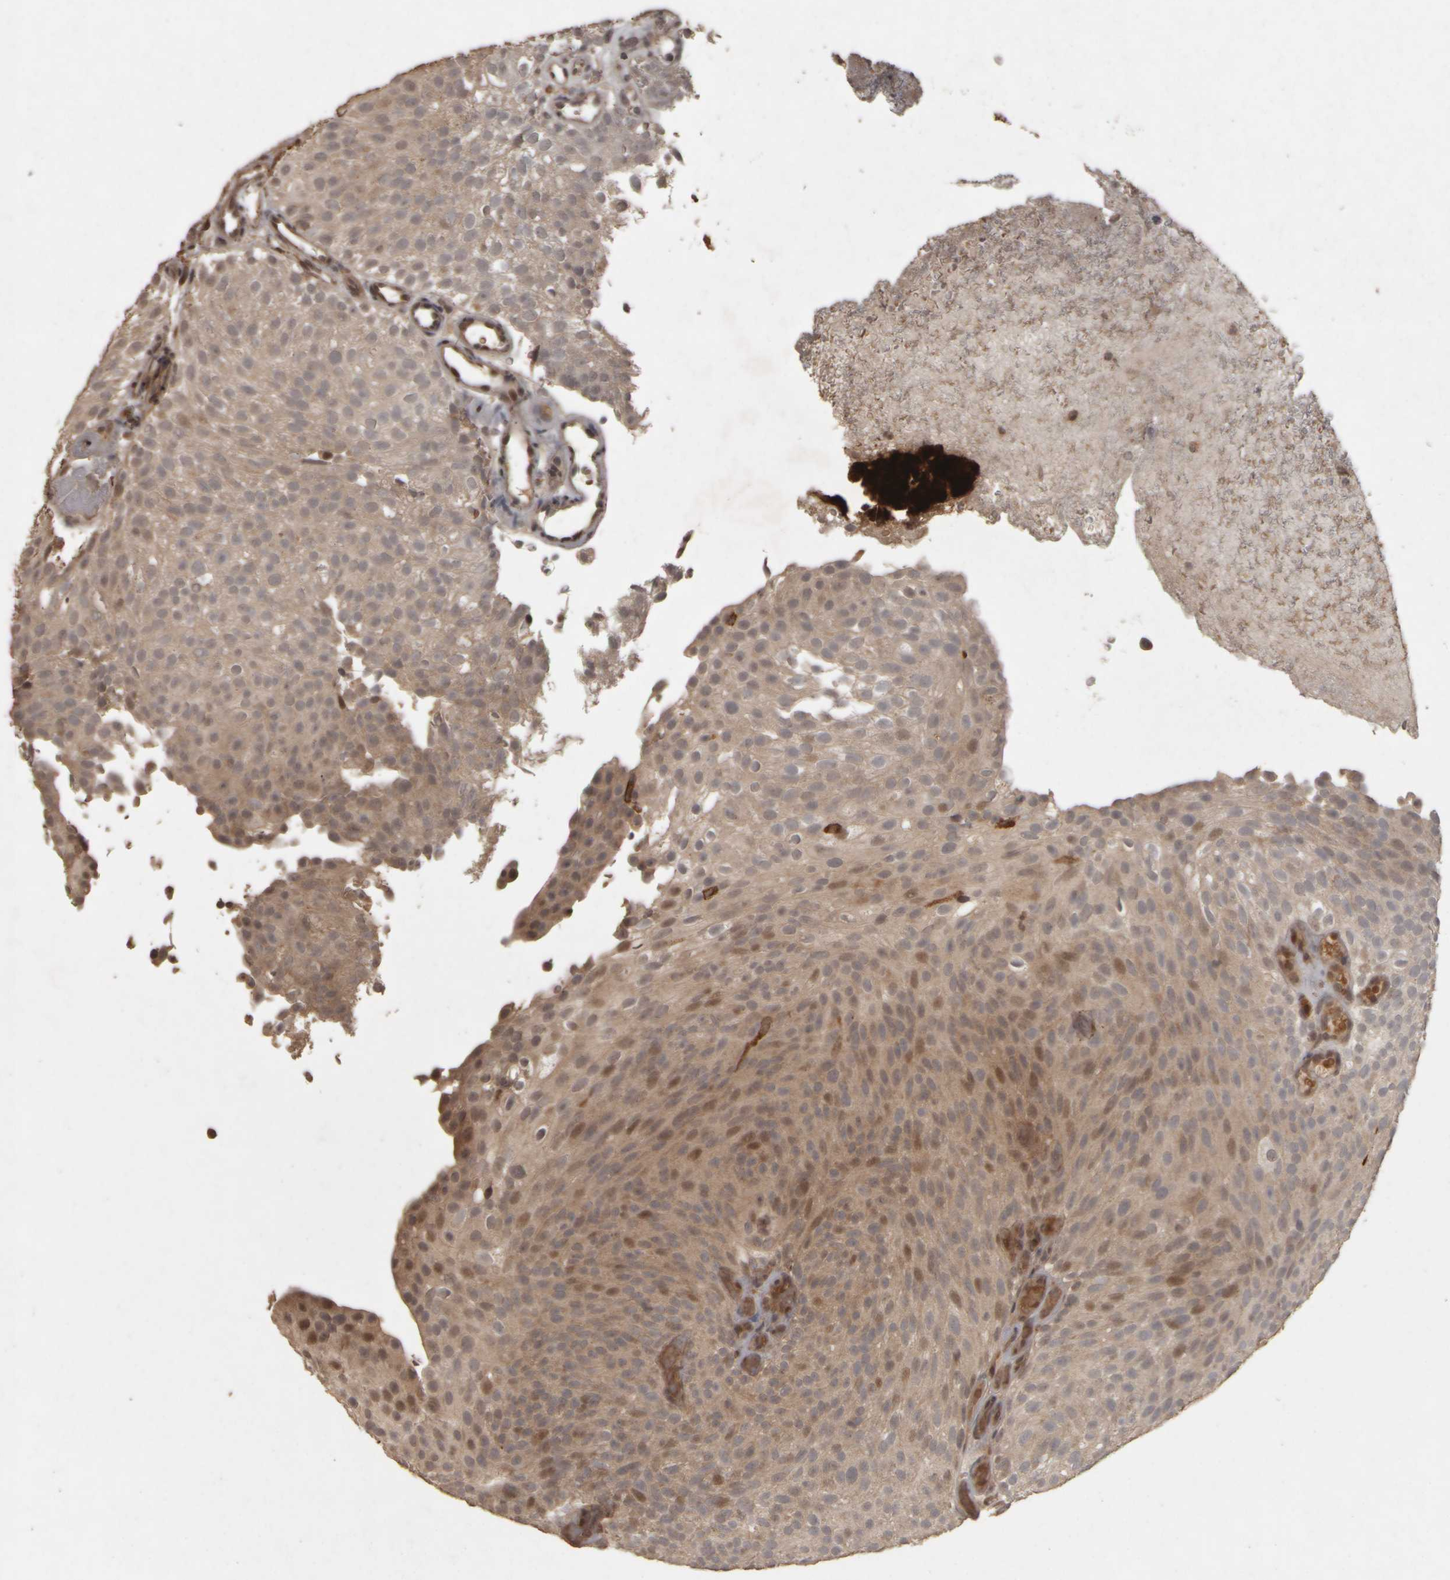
{"staining": {"intensity": "moderate", "quantity": "25%-75%", "location": "cytoplasmic/membranous,nuclear"}, "tissue": "urothelial cancer", "cell_type": "Tumor cells", "image_type": "cancer", "snomed": [{"axis": "morphology", "description": "Urothelial carcinoma, Low grade"}, {"axis": "topography", "description": "Urinary bladder"}], "caption": "Urothelial cancer stained with a protein marker demonstrates moderate staining in tumor cells.", "gene": "ACO1", "patient": {"sex": "male", "age": 78}}